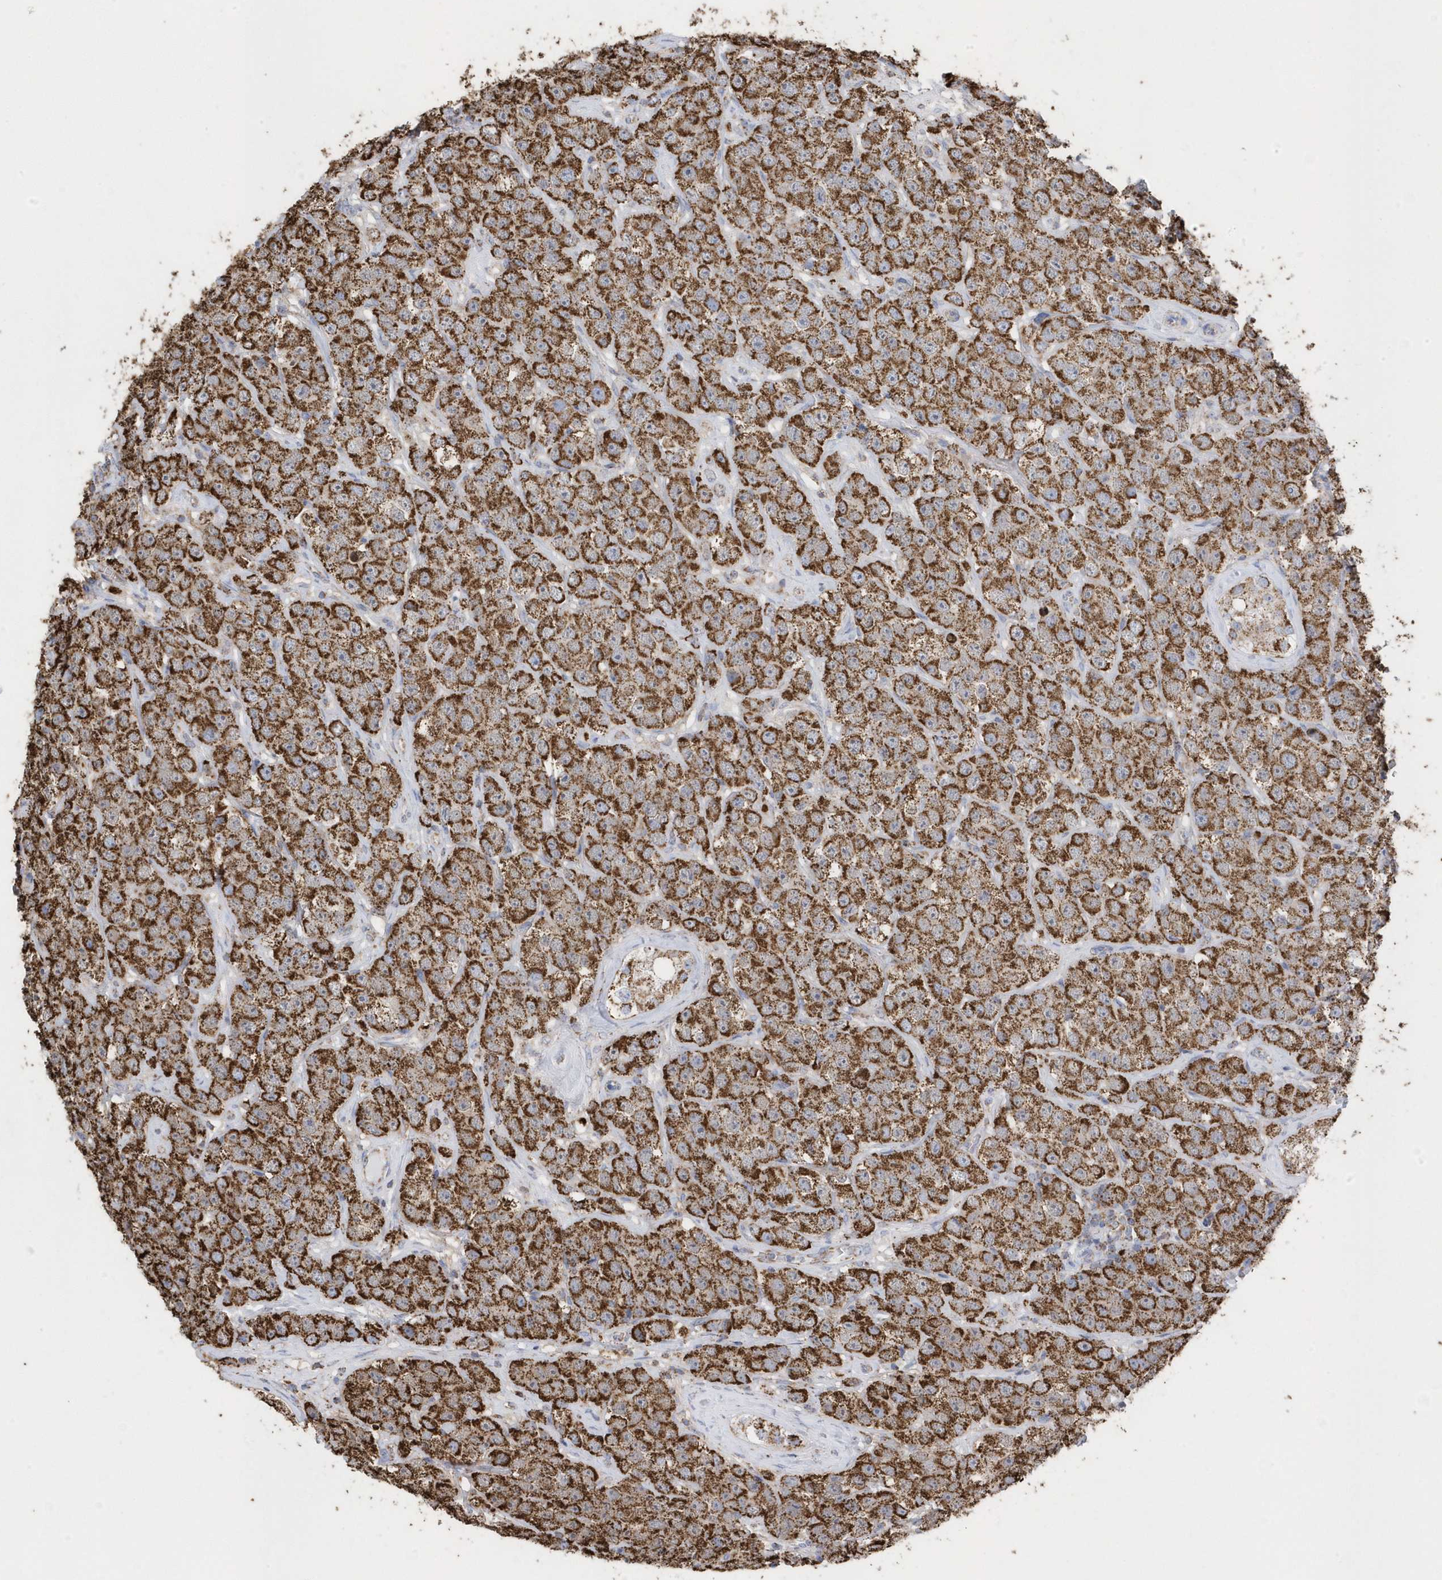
{"staining": {"intensity": "strong", "quantity": ">75%", "location": "cytoplasmic/membranous"}, "tissue": "testis cancer", "cell_type": "Tumor cells", "image_type": "cancer", "snomed": [{"axis": "morphology", "description": "Seminoma, NOS"}, {"axis": "topography", "description": "Testis"}], "caption": "IHC of testis cancer reveals high levels of strong cytoplasmic/membranous expression in approximately >75% of tumor cells. The protein of interest is shown in brown color, while the nuclei are stained blue.", "gene": "GTPBP8", "patient": {"sex": "male", "age": 28}}